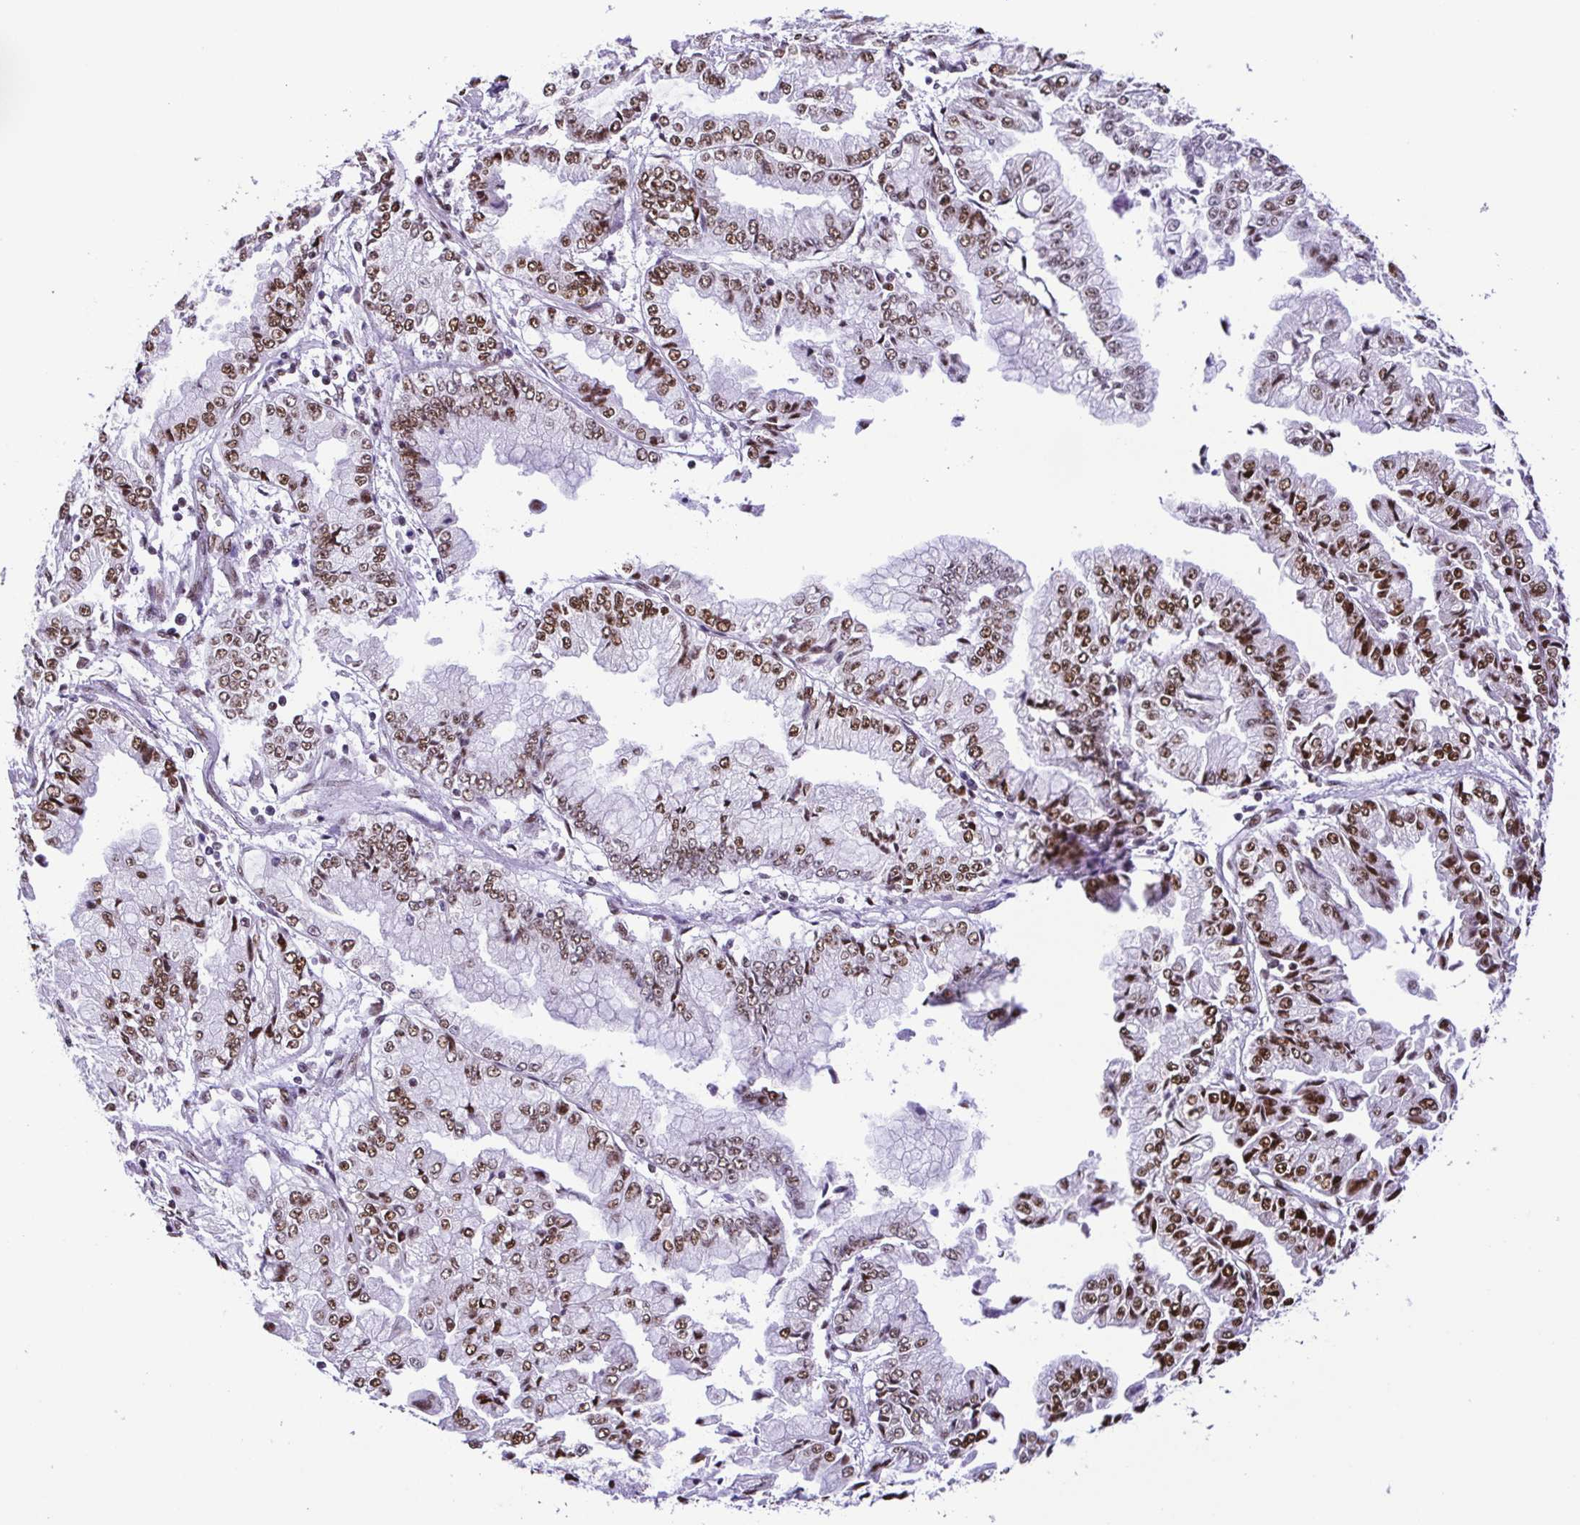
{"staining": {"intensity": "strong", "quantity": ">75%", "location": "nuclear"}, "tissue": "stomach cancer", "cell_type": "Tumor cells", "image_type": "cancer", "snomed": [{"axis": "morphology", "description": "Adenocarcinoma, NOS"}, {"axis": "topography", "description": "Stomach, upper"}], "caption": "Stomach cancer (adenocarcinoma) was stained to show a protein in brown. There is high levels of strong nuclear positivity in approximately >75% of tumor cells.", "gene": "TRIM28", "patient": {"sex": "female", "age": 74}}